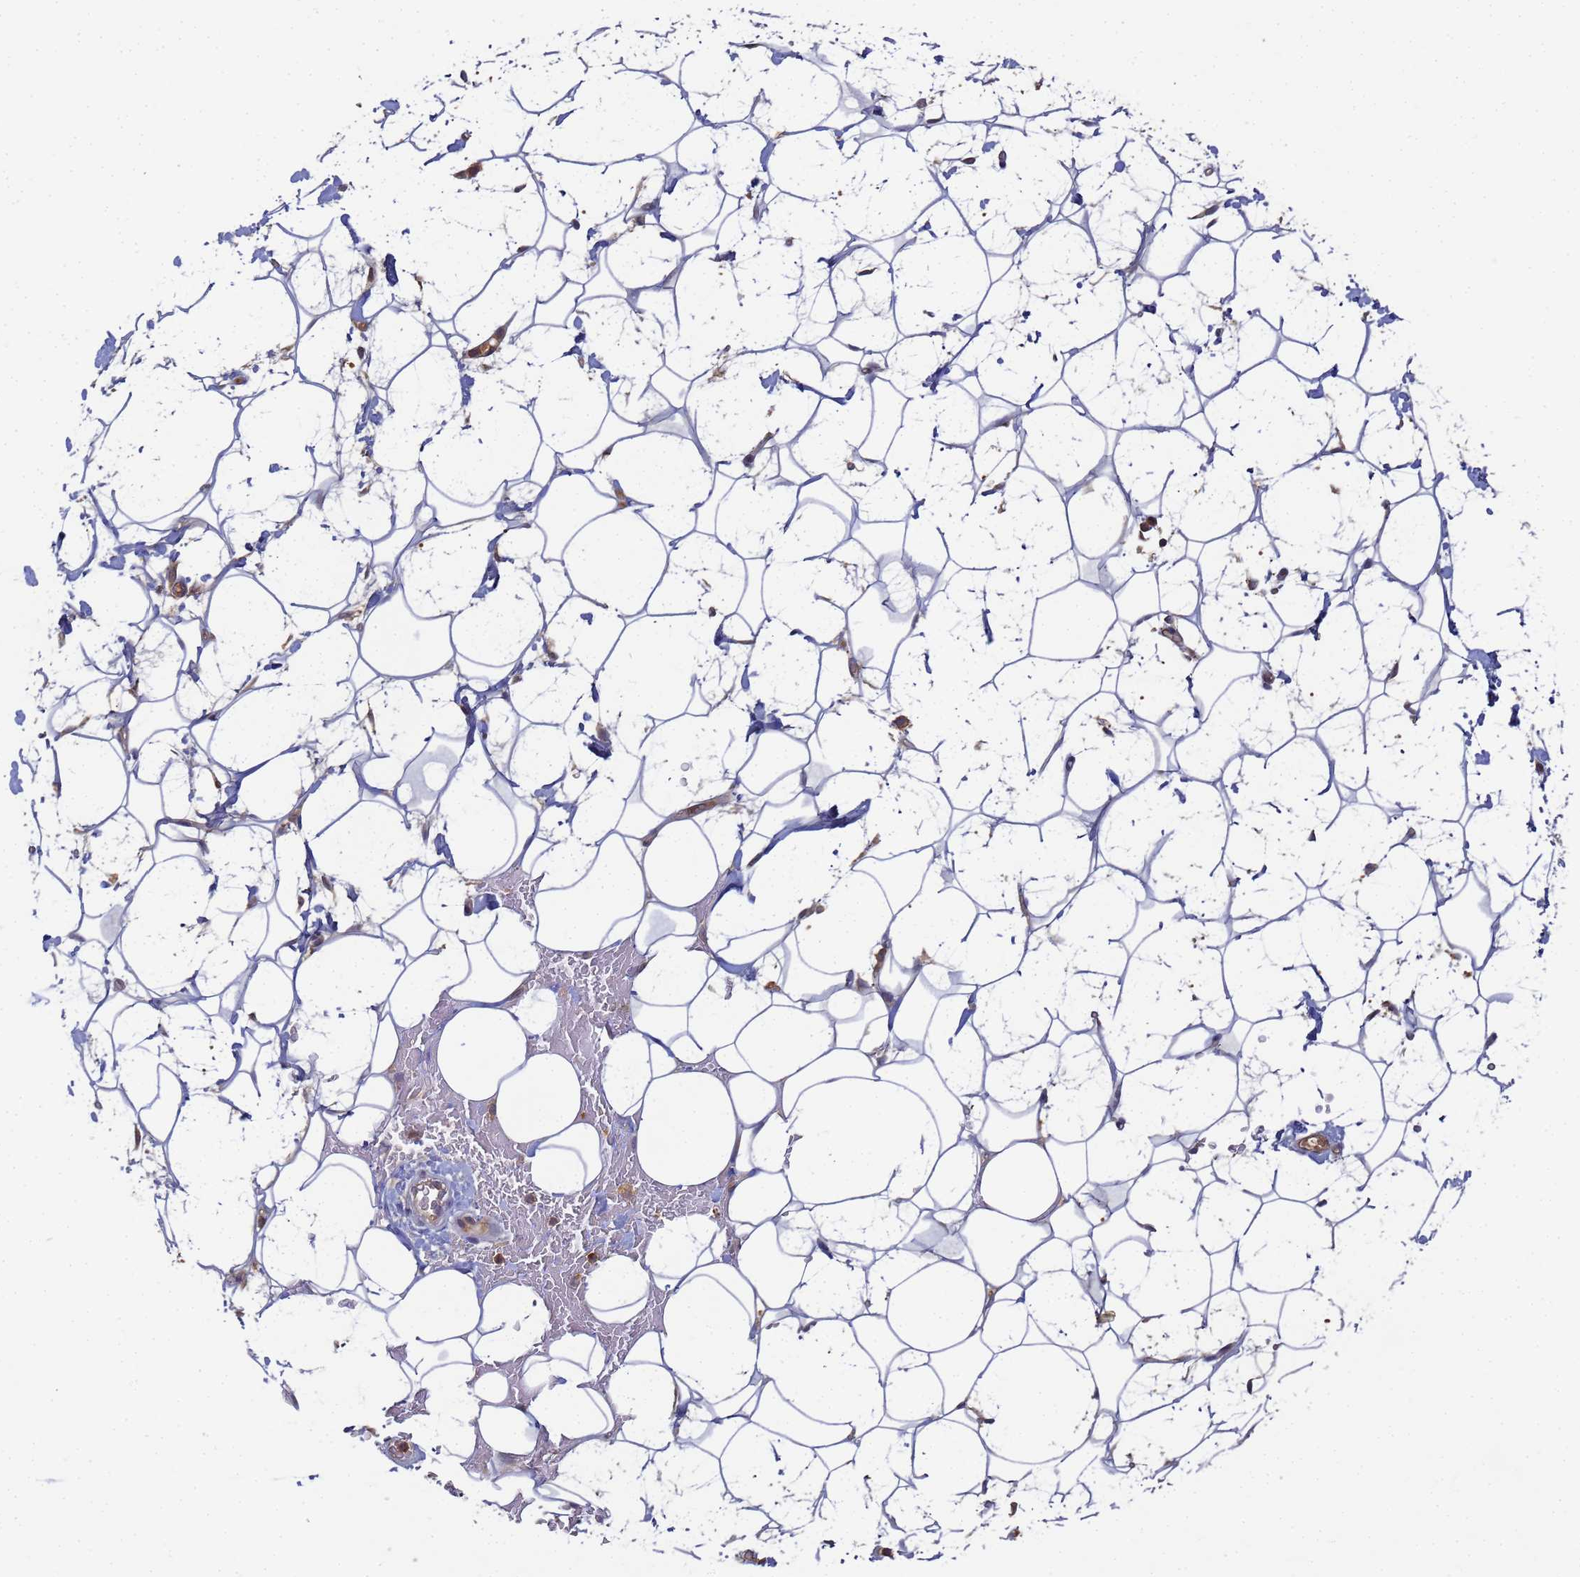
{"staining": {"intensity": "moderate", "quantity": "<25%", "location": "cytoplasmic/membranous"}, "tissue": "adipose tissue", "cell_type": "Adipocytes", "image_type": "normal", "snomed": [{"axis": "morphology", "description": "Normal tissue, NOS"}, {"axis": "topography", "description": "Breast"}], "caption": "Immunohistochemistry staining of unremarkable adipose tissue, which displays low levels of moderate cytoplasmic/membranous staining in approximately <25% of adipocytes indicating moderate cytoplasmic/membranous protein positivity. The staining was performed using DAB (brown) for protein detection and nuclei were counterstained in hematoxylin (blue).", "gene": "SHARPIN", "patient": {"sex": "female", "age": 26}}